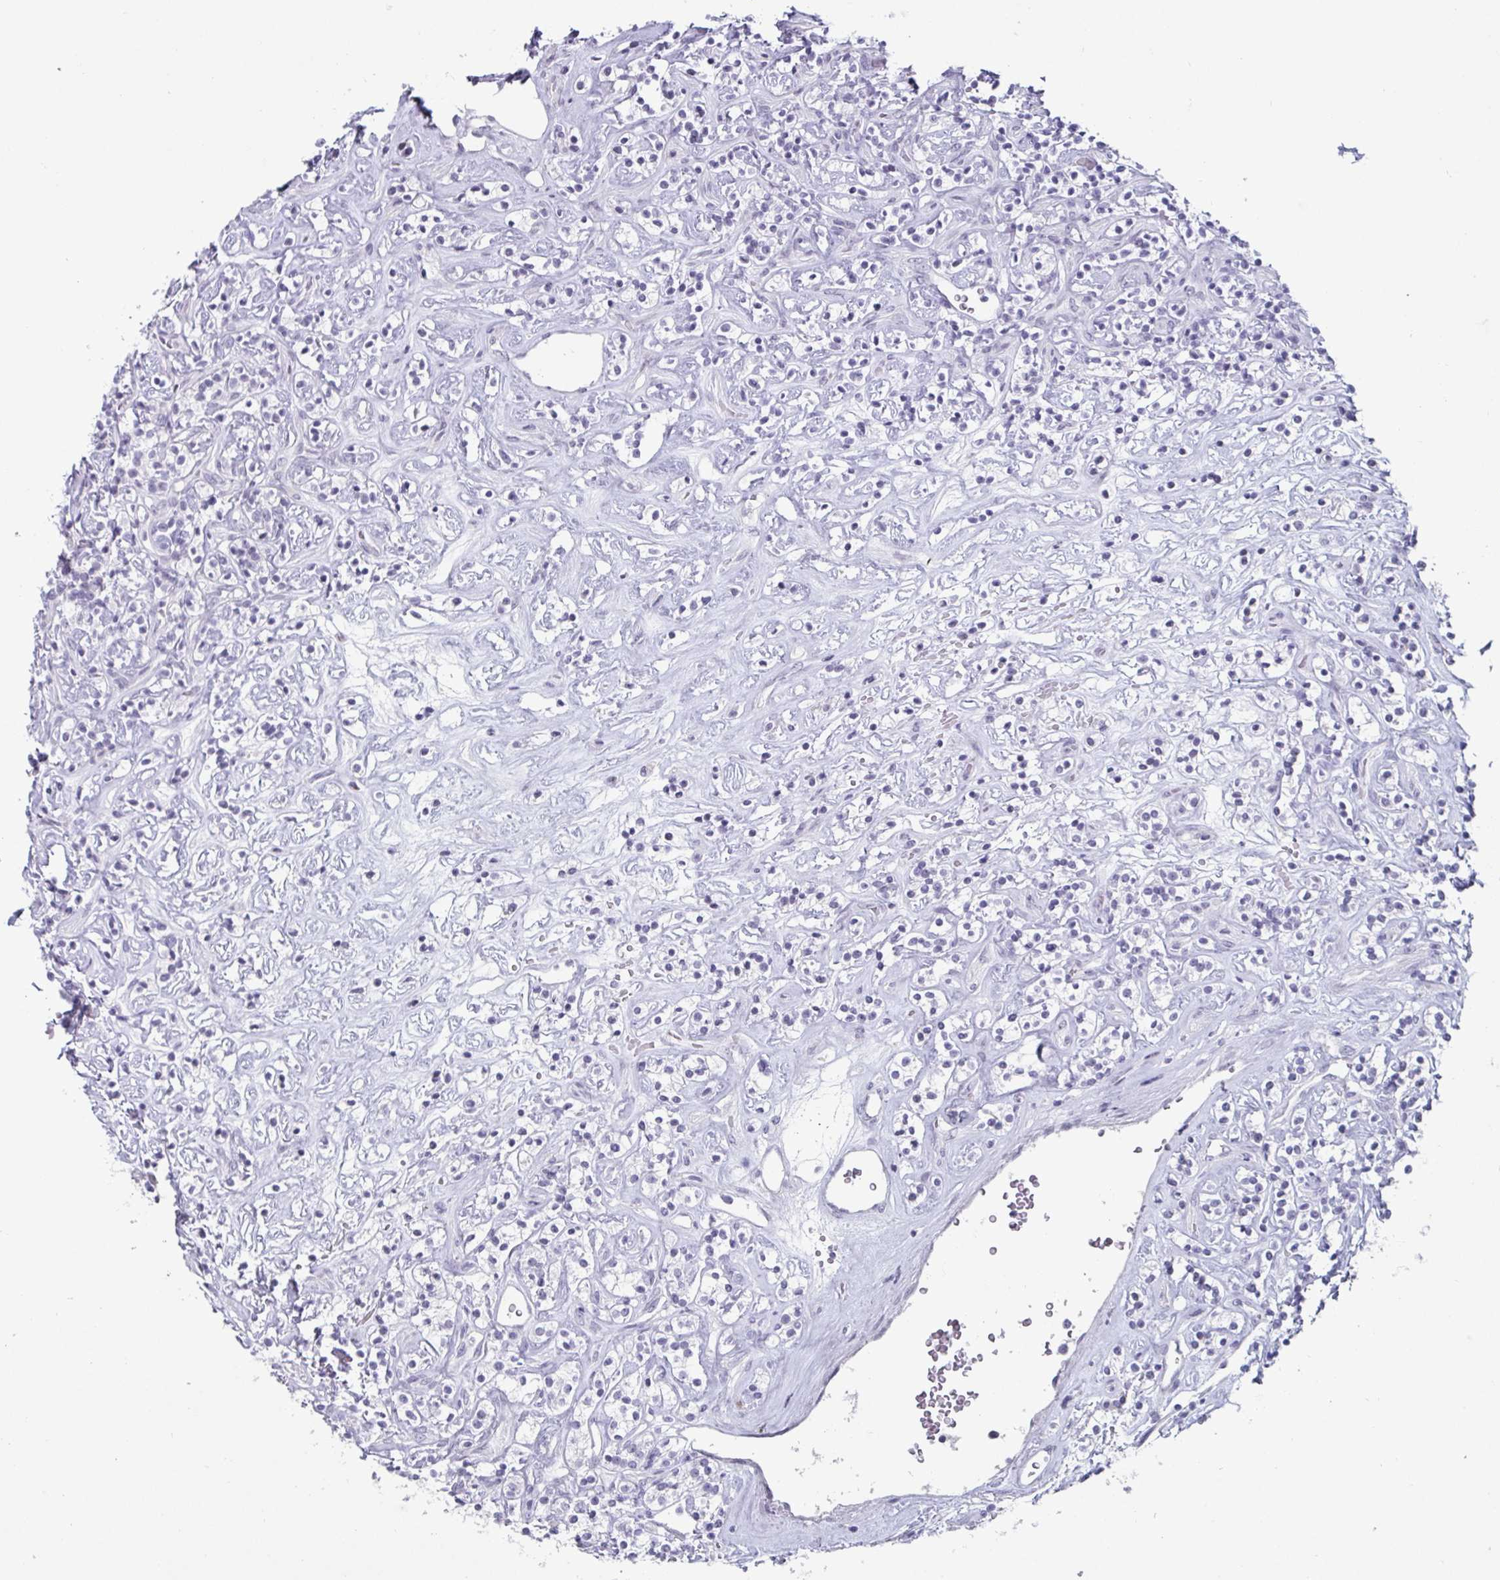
{"staining": {"intensity": "negative", "quantity": "none", "location": "none"}, "tissue": "renal cancer", "cell_type": "Tumor cells", "image_type": "cancer", "snomed": [{"axis": "morphology", "description": "Adenocarcinoma, NOS"}, {"axis": "topography", "description": "Kidney"}], "caption": "Immunohistochemistry of adenocarcinoma (renal) shows no expression in tumor cells.", "gene": "VSIG10L", "patient": {"sex": "male", "age": 77}}